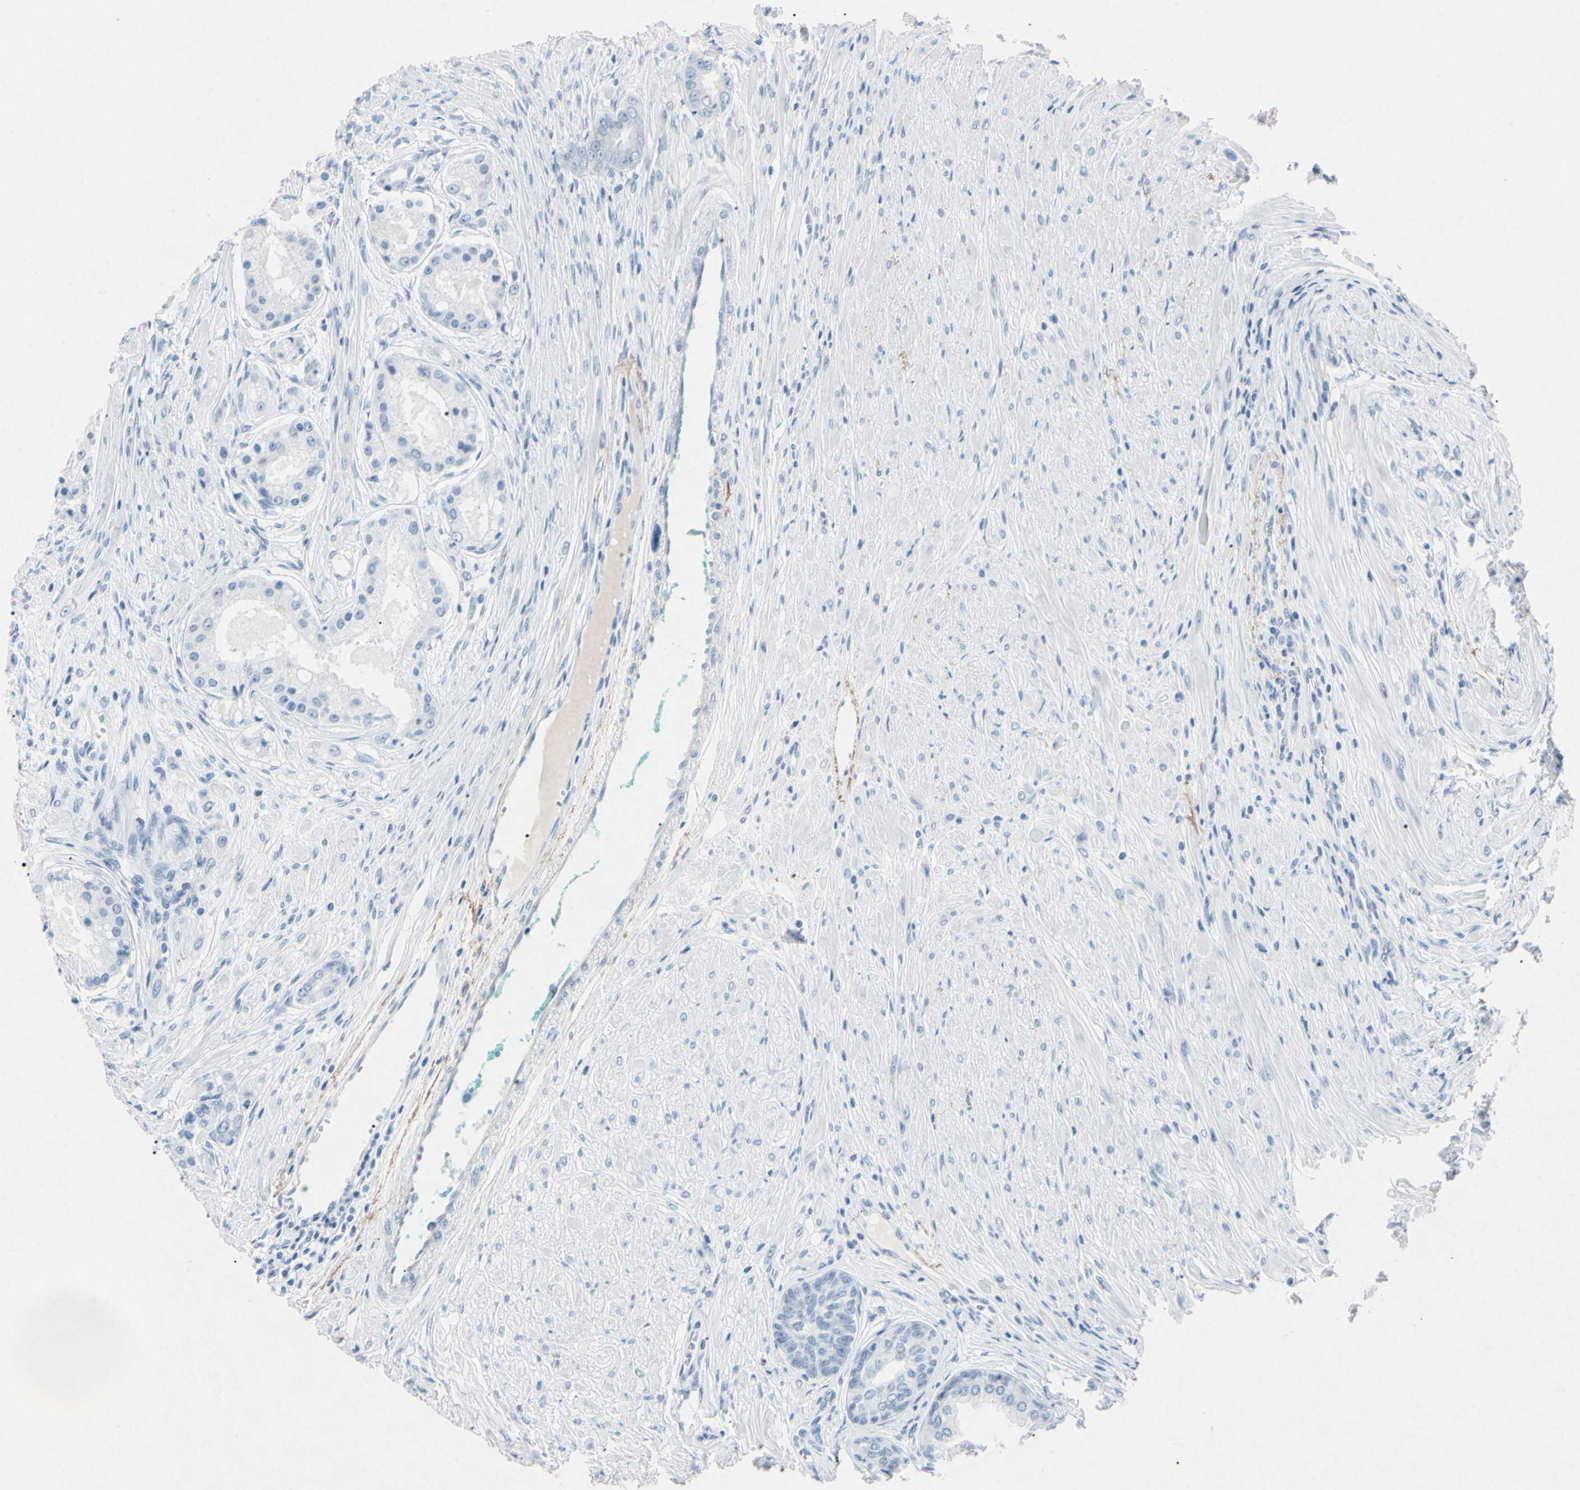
{"staining": {"intensity": "negative", "quantity": "none", "location": "none"}, "tissue": "prostate cancer", "cell_type": "Tumor cells", "image_type": "cancer", "snomed": [{"axis": "morphology", "description": "Adenocarcinoma, High grade"}, {"axis": "topography", "description": "Prostate"}], "caption": "Tumor cells show no significant protein positivity in prostate cancer (high-grade adenocarcinoma).", "gene": "ELN", "patient": {"sex": "male", "age": 59}}